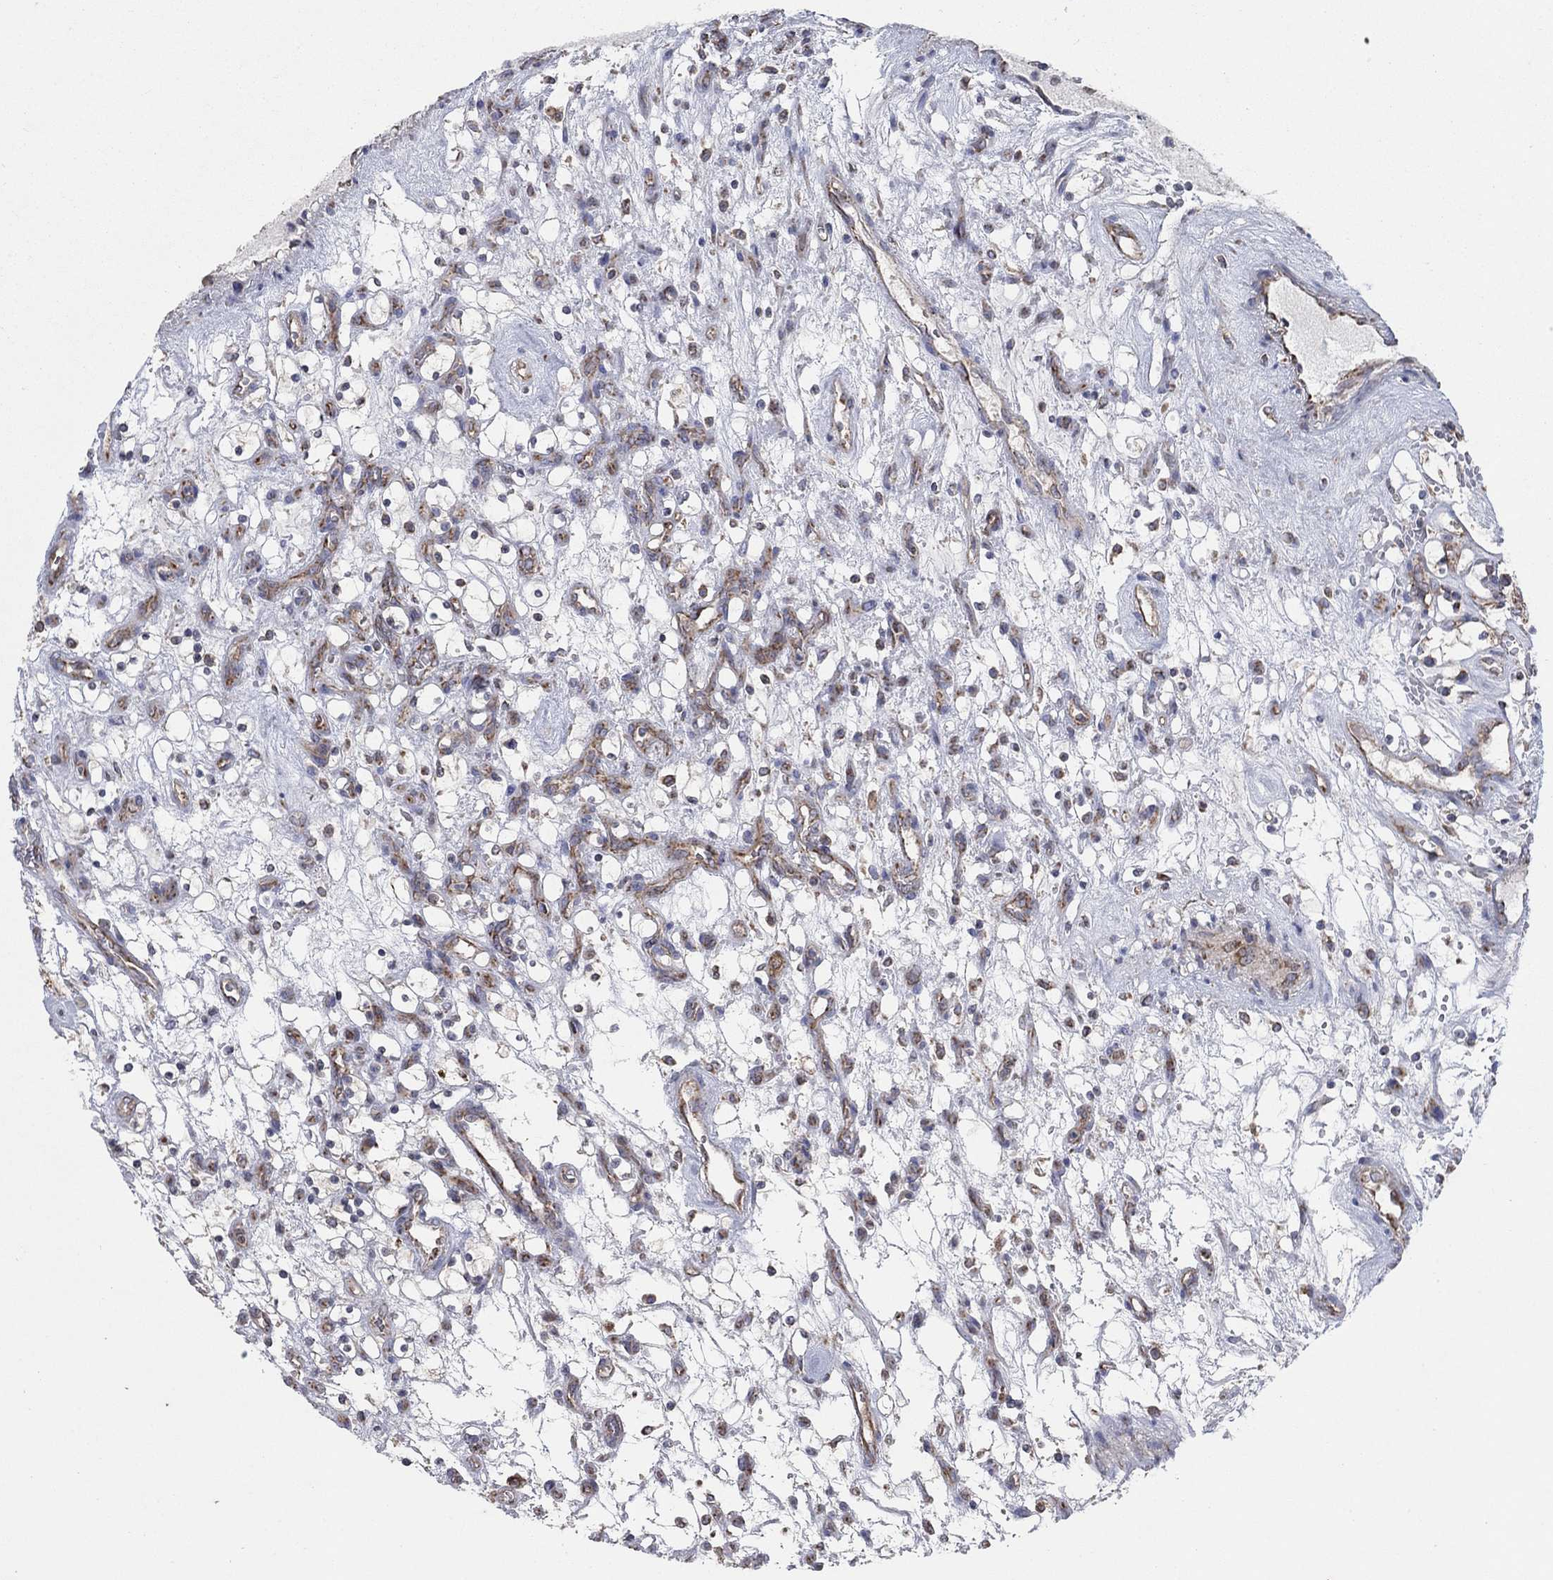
{"staining": {"intensity": "negative", "quantity": "none", "location": "none"}, "tissue": "renal cancer", "cell_type": "Tumor cells", "image_type": "cancer", "snomed": [{"axis": "morphology", "description": "Adenocarcinoma, NOS"}, {"axis": "topography", "description": "Kidney"}], "caption": "IHC of adenocarcinoma (renal) exhibits no expression in tumor cells.", "gene": "NCEH1", "patient": {"sex": "female", "age": 69}}